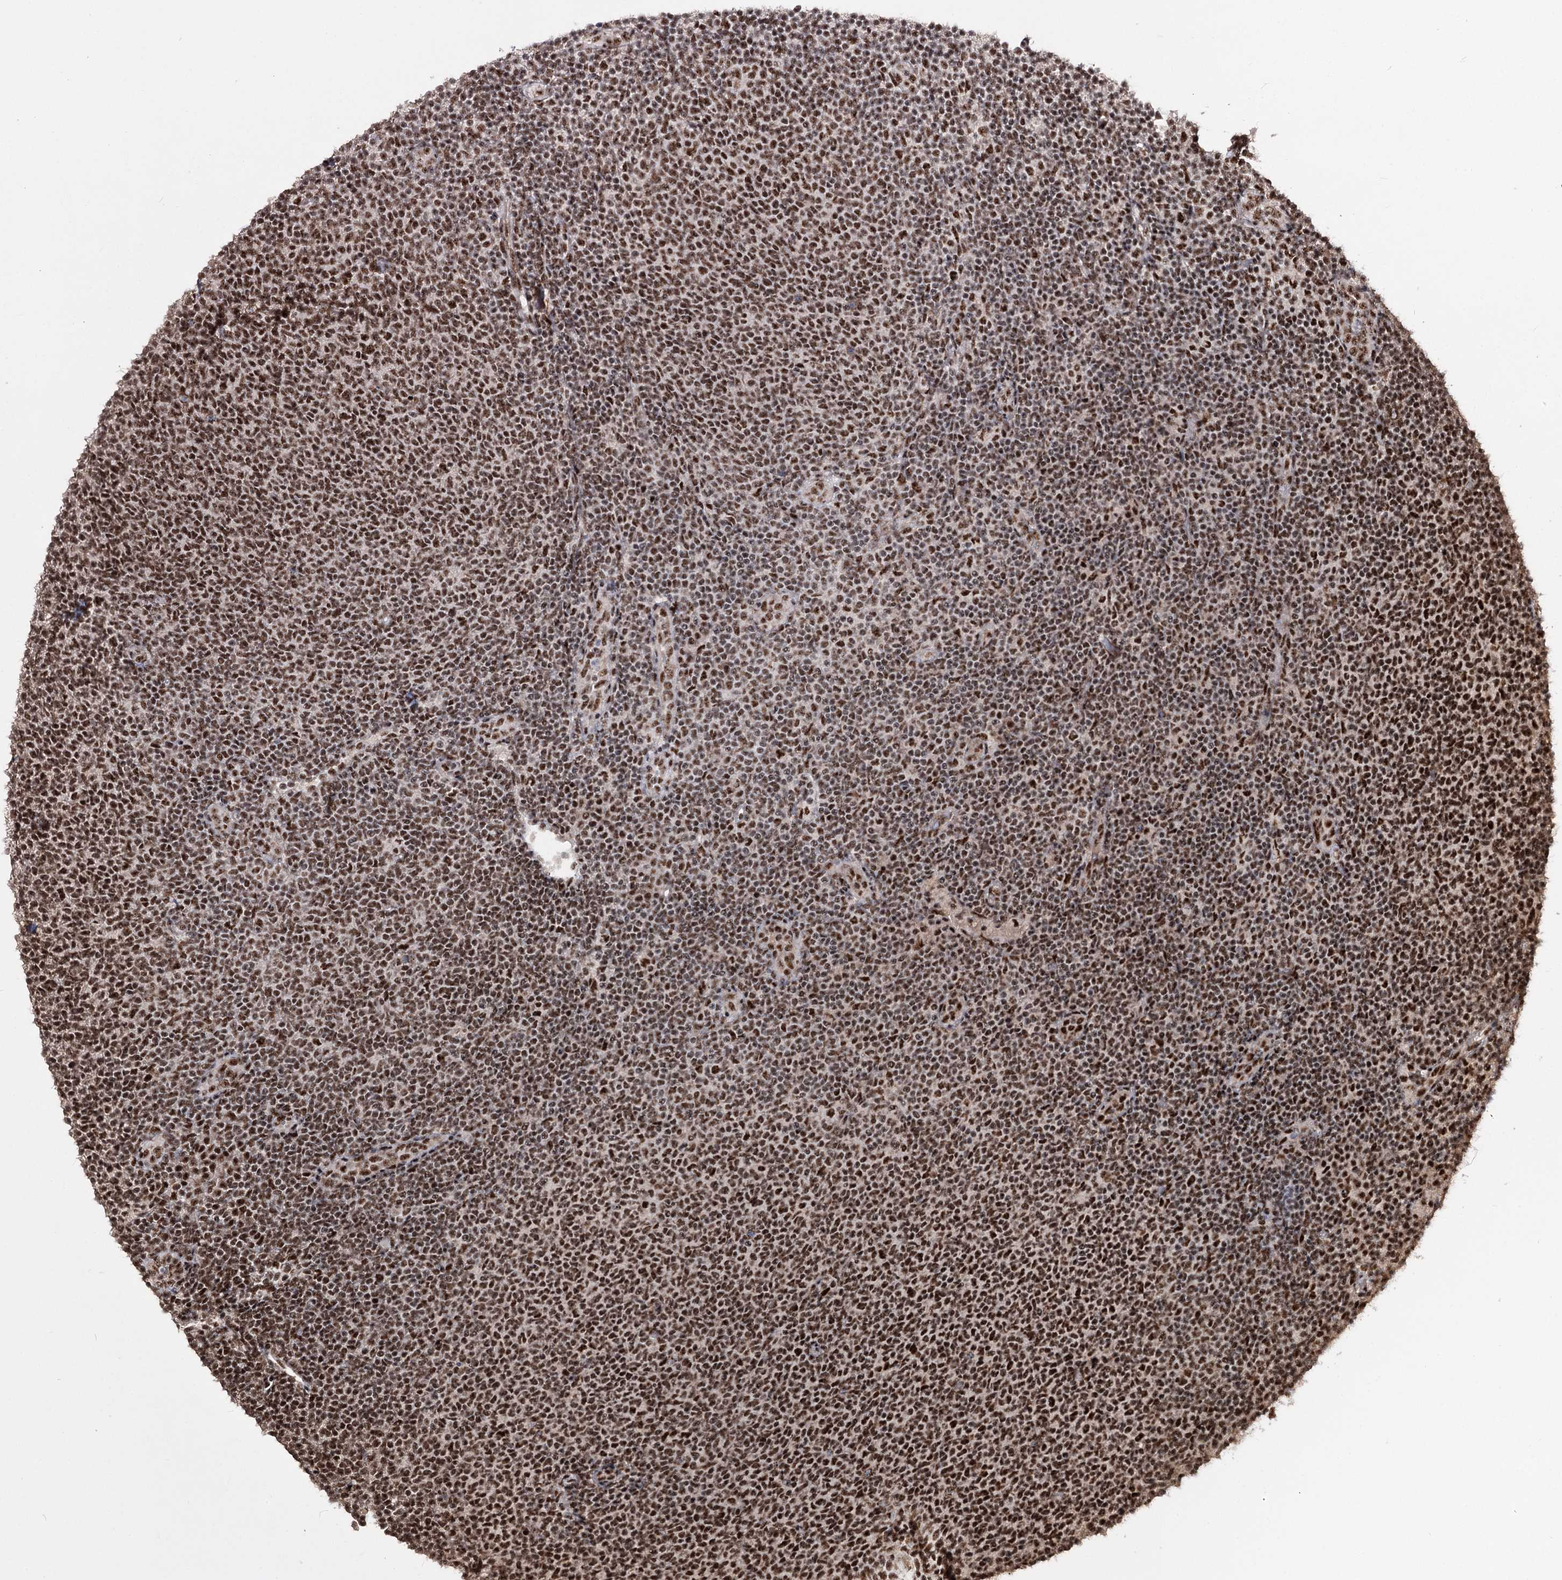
{"staining": {"intensity": "strong", "quantity": ">75%", "location": "nuclear"}, "tissue": "lymphoma", "cell_type": "Tumor cells", "image_type": "cancer", "snomed": [{"axis": "morphology", "description": "Malignant lymphoma, non-Hodgkin's type, Low grade"}, {"axis": "topography", "description": "Lymph node"}], "caption": "High-magnification brightfield microscopy of low-grade malignant lymphoma, non-Hodgkin's type stained with DAB (3,3'-diaminobenzidine) (brown) and counterstained with hematoxylin (blue). tumor cells exhibit strong nuclear staining is appreciated in approximately>75% of cells.", "gene": "PRPF40A", "patient": {"sex": "male", "age": 66}}